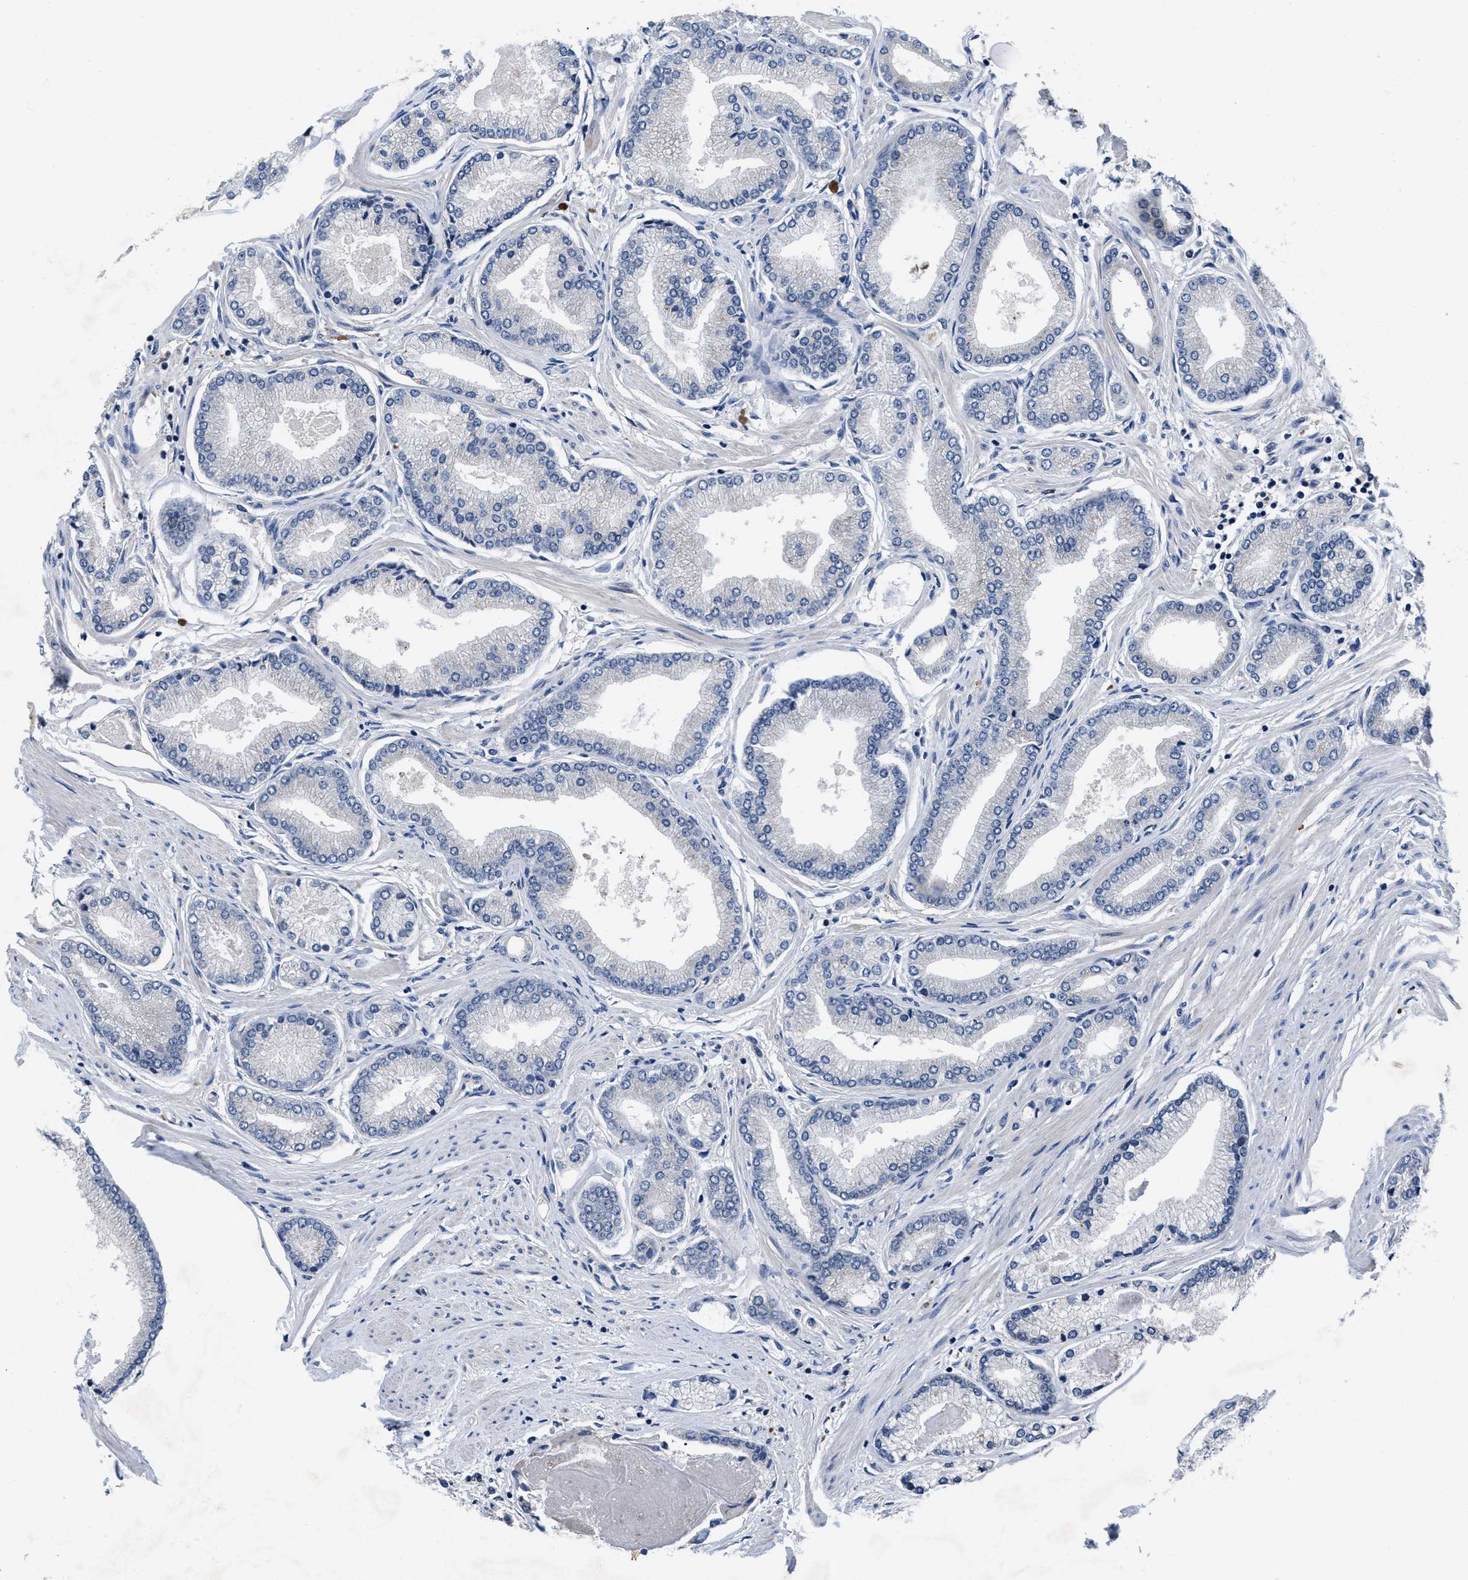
{"staining": {"intensity": "negative", "quantity": "none", "location": "none"}, "tissue": "prostate cancer", "cell_type": "Tumor cells", "image_type": "cancer", "snomed": [{"axis": "morphology", "description": "Adenocarcinoma, High grade"}, {"axis": "topography", "description": "Prostate"}], "caption": "This micrograph is of prostate cancer (high-grade adenocarcinoma) stained with IHC to label a protein in brown with the nuclei are counter-stained blue. There is no expression in tumor cells.", "gene": "DNAJC14", "patient": {"sex": "male", "age": 61}}